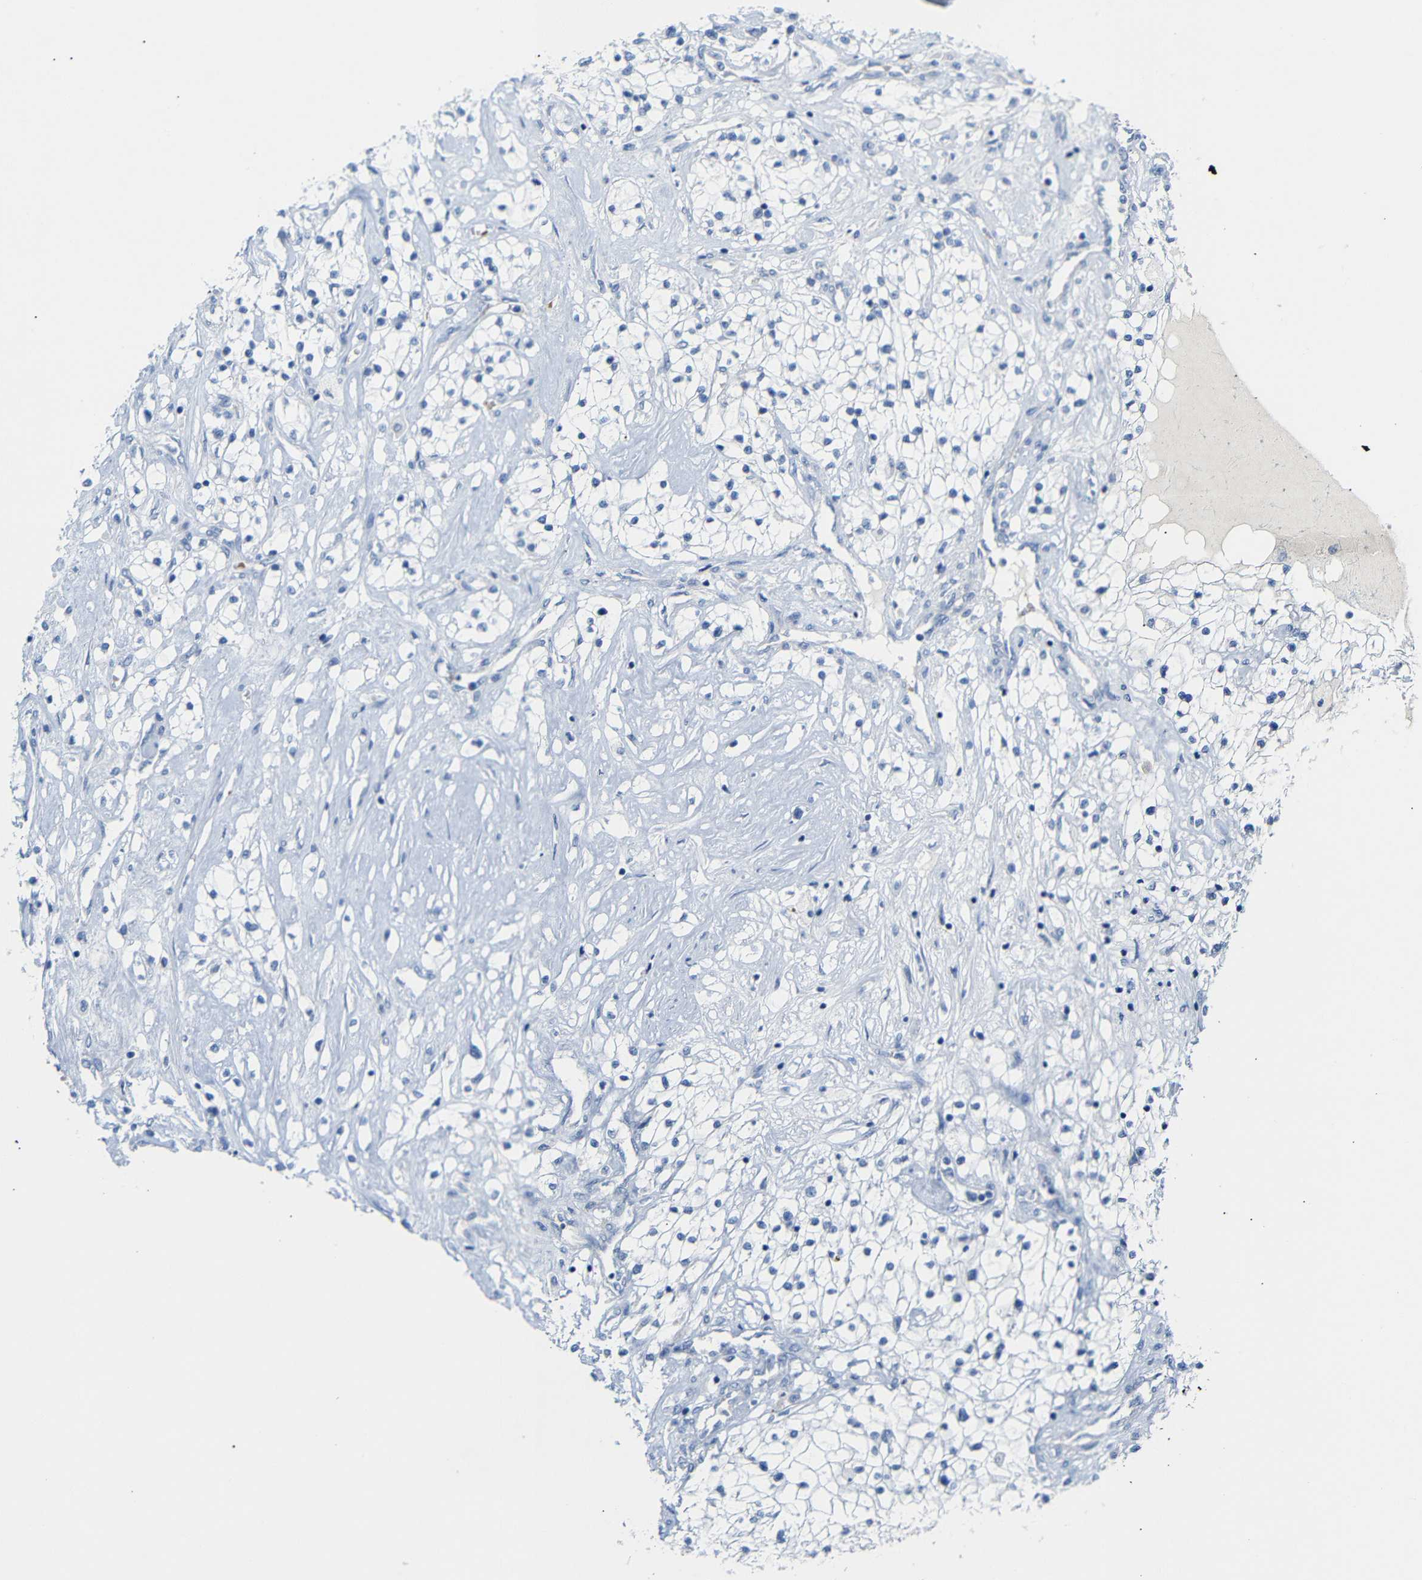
{"staining": {"intensity": "negative", "quantity": "none", "location": "none"}, "tissue": "renal cancer", "cell_type": "Tumor cells", "image_type": "cancer", "snomed": [{"axis": "morphology", "description": "Adenocarcinoma, NOS"}, {"axis": "topography", "description": "Kidney"}], "caption": "A photomicrograph of human renal cancer (adenocarcinoma) is negative for staining in tumor cells.", "gene": "ERVMER34-1", "patient": {"sex": "male", "age": 68}}